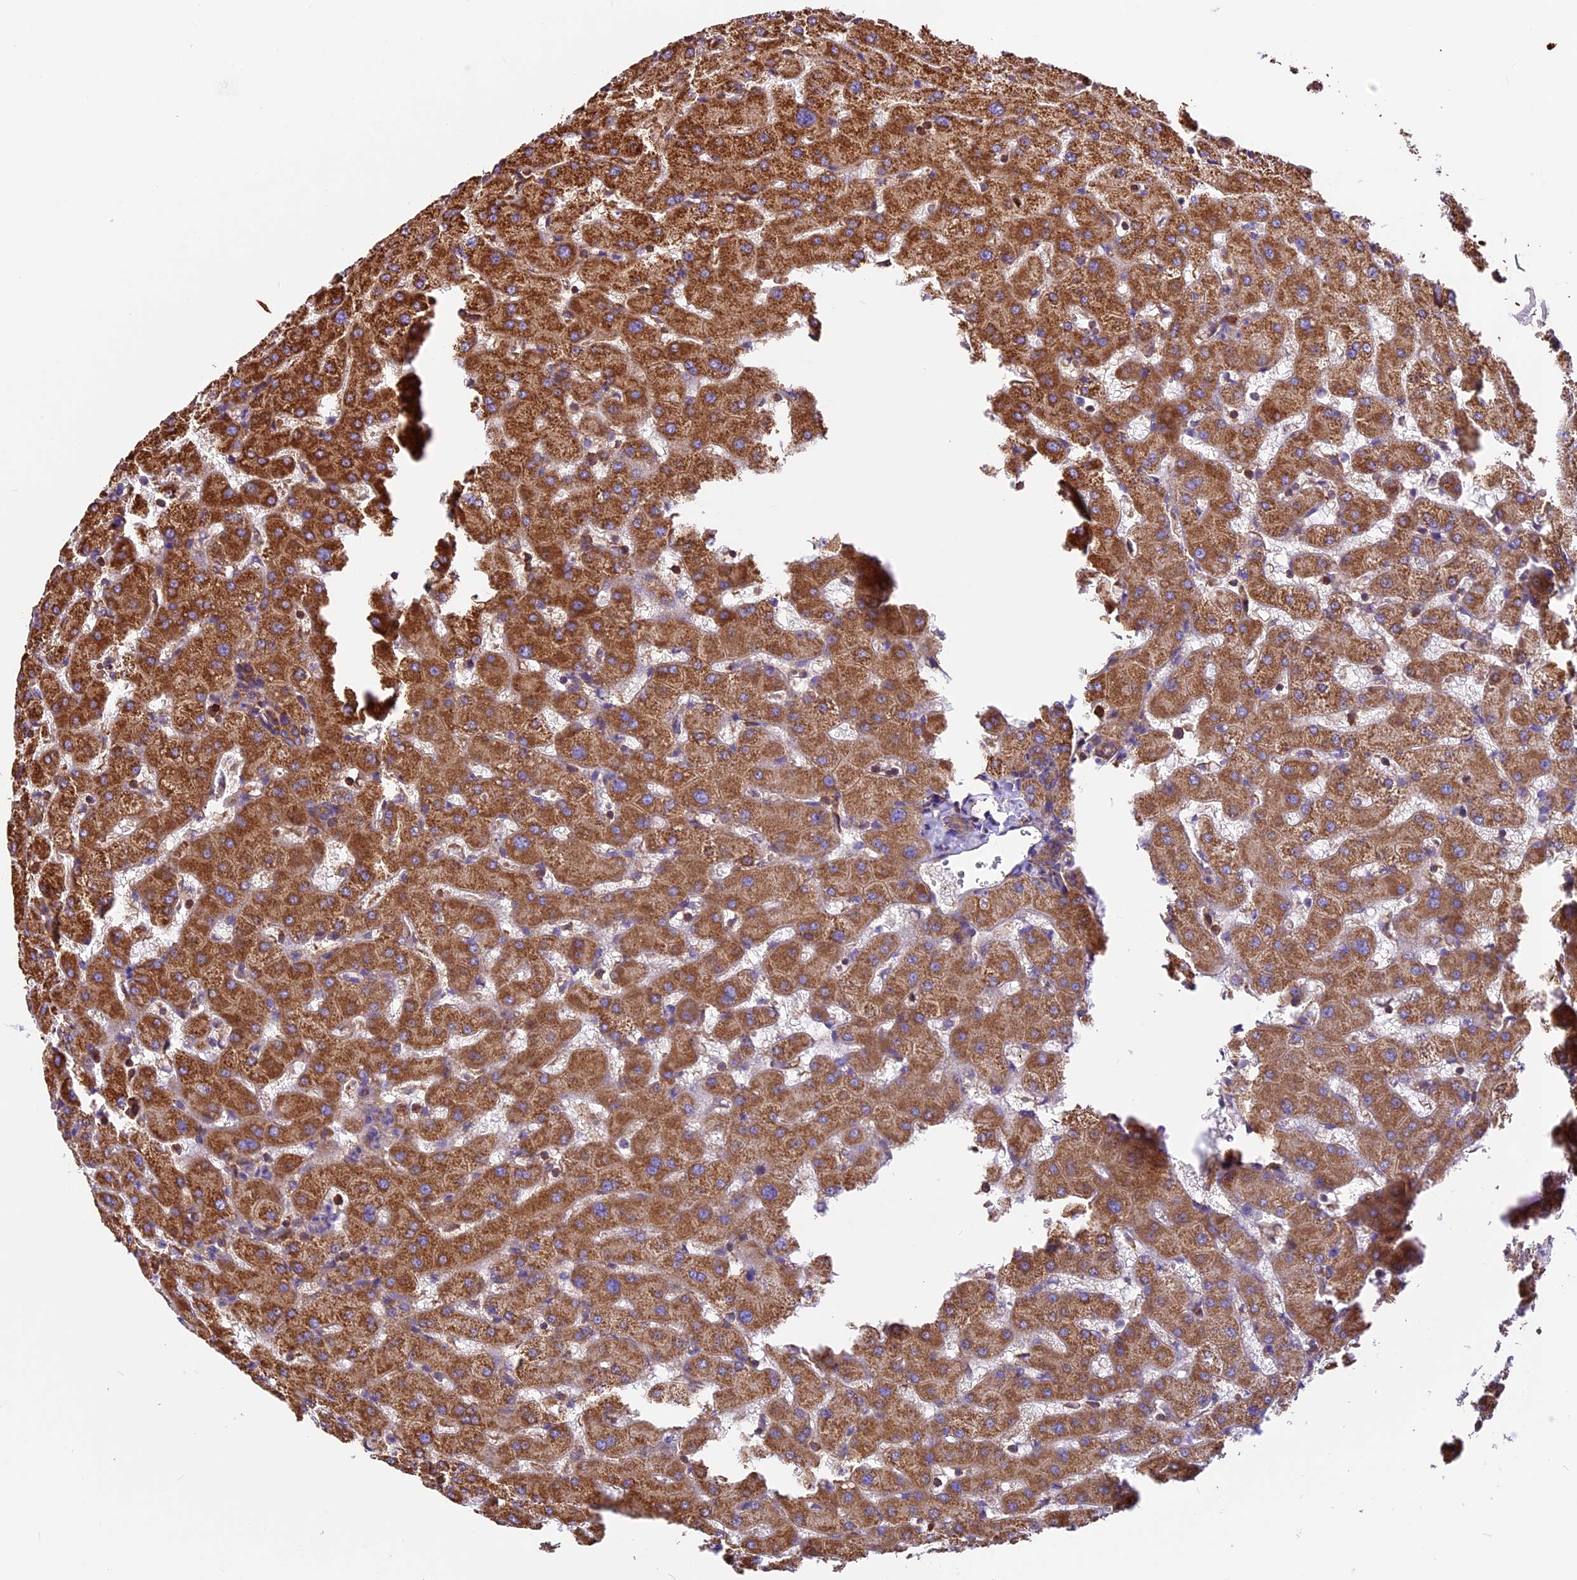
{"staining": {"intensity": "moderate", "quantity": "25%-75%", "location": "cytoplasmic/membranous"}, "tissue": "liver", "cell_type": "Cholangiocytes", "image_type": "normal", "snomed": [{"axis": "morphology", "description": "Normal tissue, NOS"}, {"axis": "topography", "description": "Liver"}], "caption": "Immunohistochemistry (DAB) staining of normal human liver demonstrates moderate cytoplasmic/membranous protein expression in approximately 25%-75% of cholangiocytes. (brown staining indicates protein expression, while blue staining denotes nuclei).", "gene": "KARS1", "patient": {"sex": "female", "age": 63}}